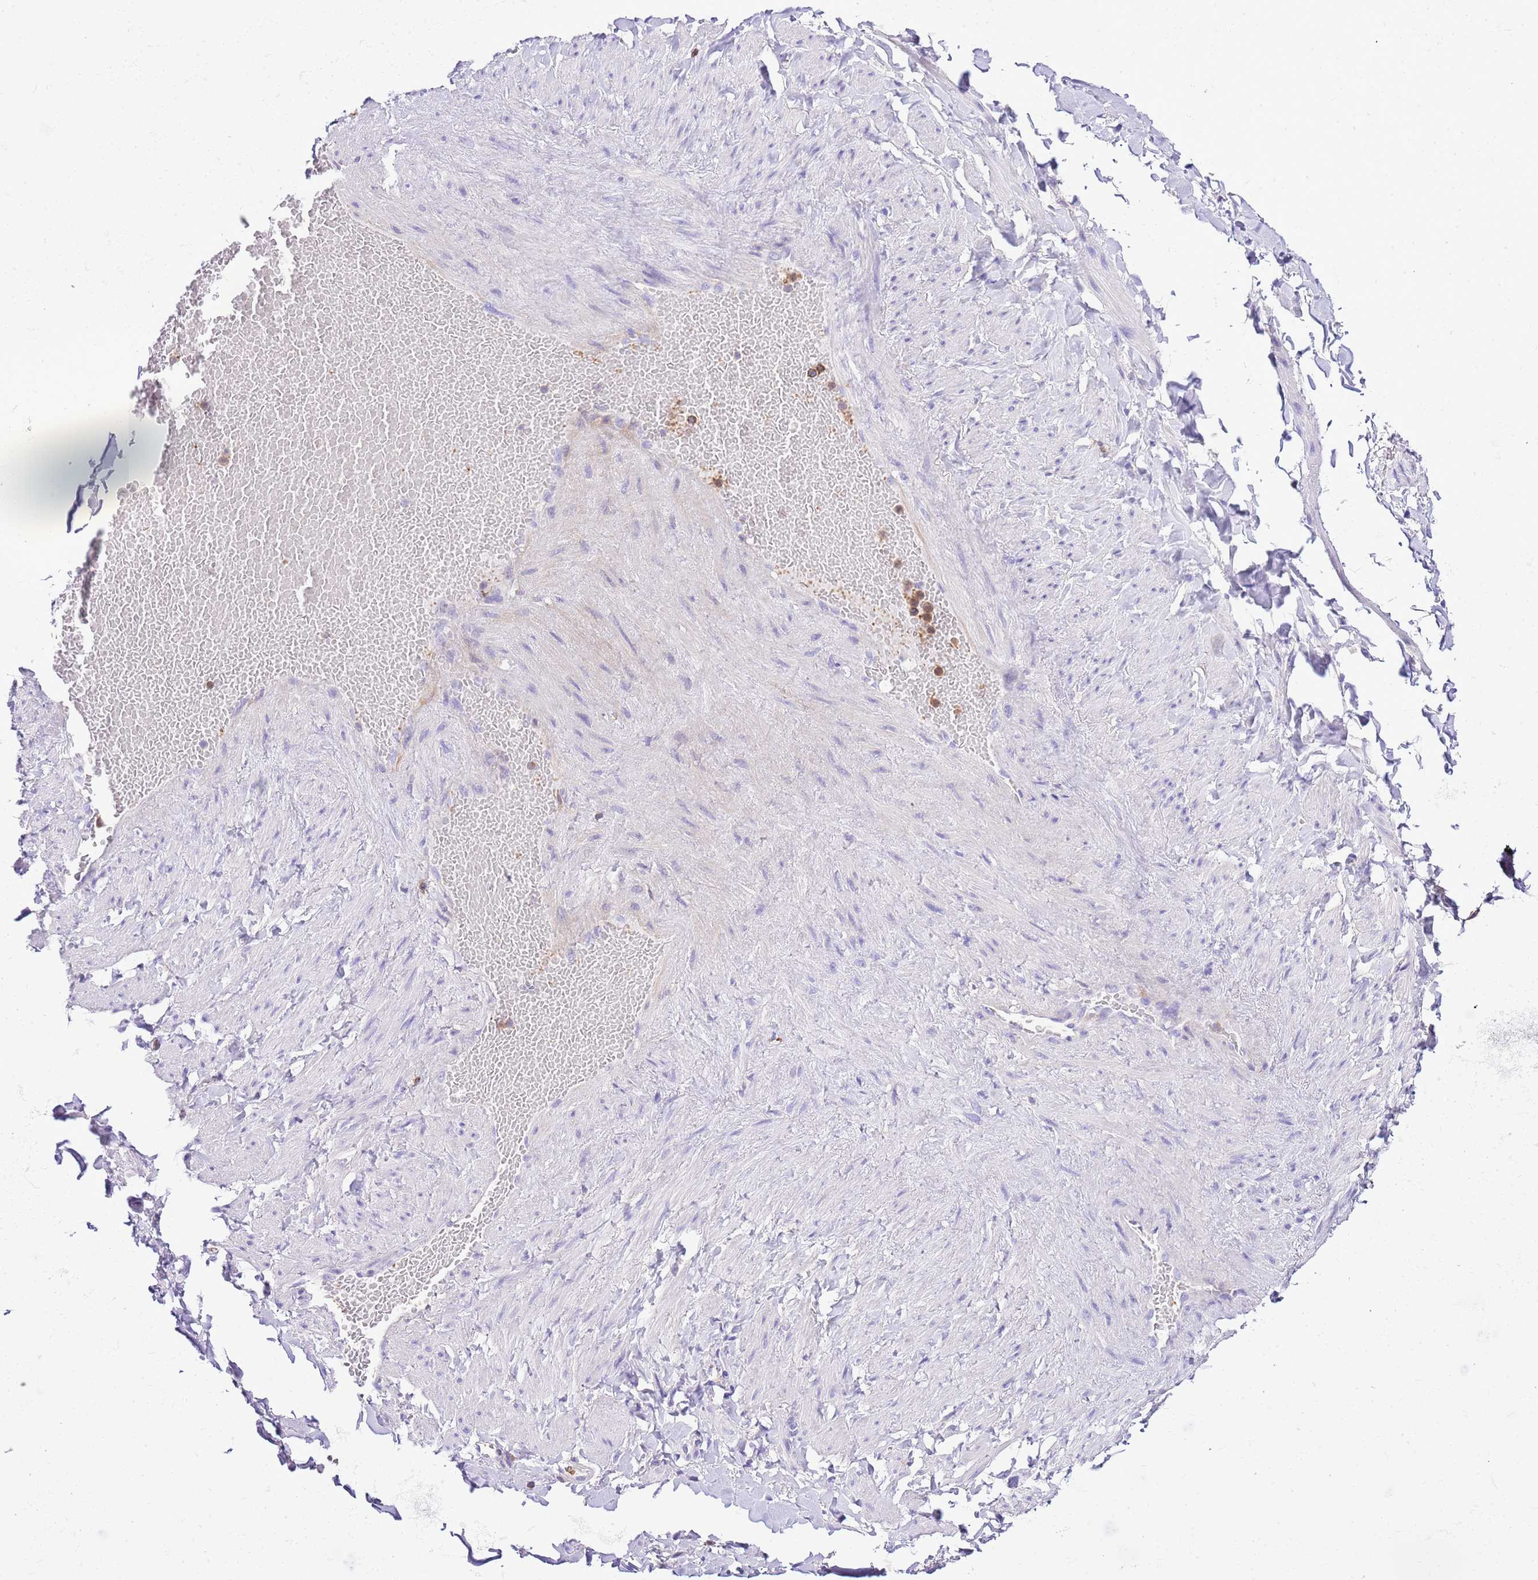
{"staining": {"intensity": "negative", "quantity": "none", "location": "none"}, "tissue": "adipose tissue", "cell_type": "Adipocytes", "image_type": "normal", "snomed": [{"axis": "morphology", "description": "Normal tissue, NOS"}, {"axis": "topography", "description": "Soft tissue"}, {"axis": "topography", "description": "Vascular tissue"}], "caption": "The IHC photomicrograph has no significant expression in adipocytes of adipose tissue. (DAB IHC visualized using brightfield microscopy, high magnification).", "gene": "CNN2", "patient": {"sex": "male", "age": 54}}